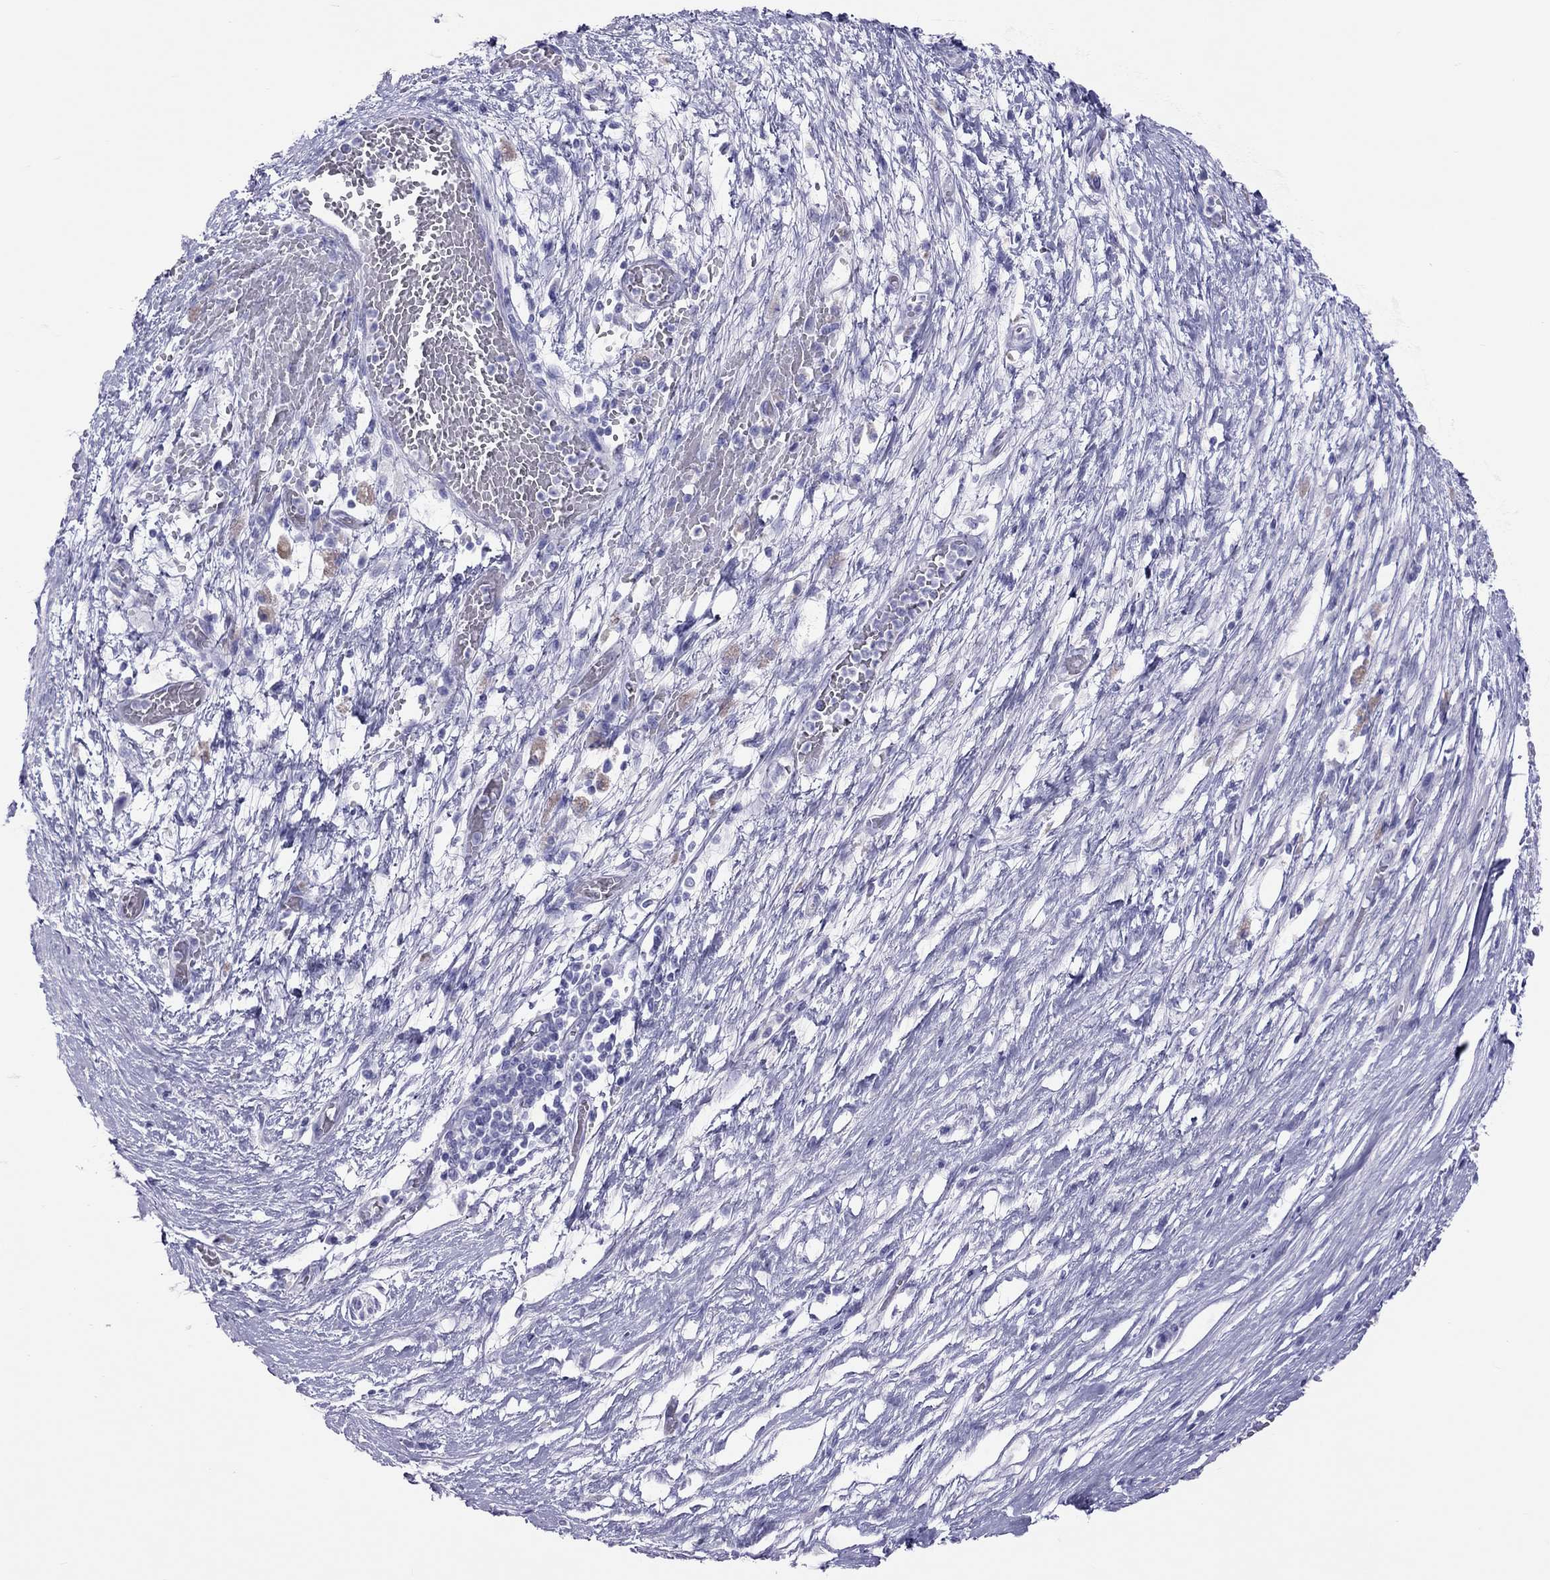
{"staining": {"intensity": "negative", "quantity": "none", "location": "none"}, "tissue": "pancreatic cancer", "cell_type": "Tumor cells", "image_type": "cancer", "snomed": [{"axis": "morphology", "description": "Adenocarcinoma, NOS"}, {"axis": "topography", "description": "Pancreas"}], "caption": "High power microscopy micrograph of an immunohistochemistry (IHC) micrograph of adenocarcinoma (pancreatic), revealing no significant staining in tumor cells.", "gene": "PSMB11", "patient": {"sex": "male", "age": 63}}